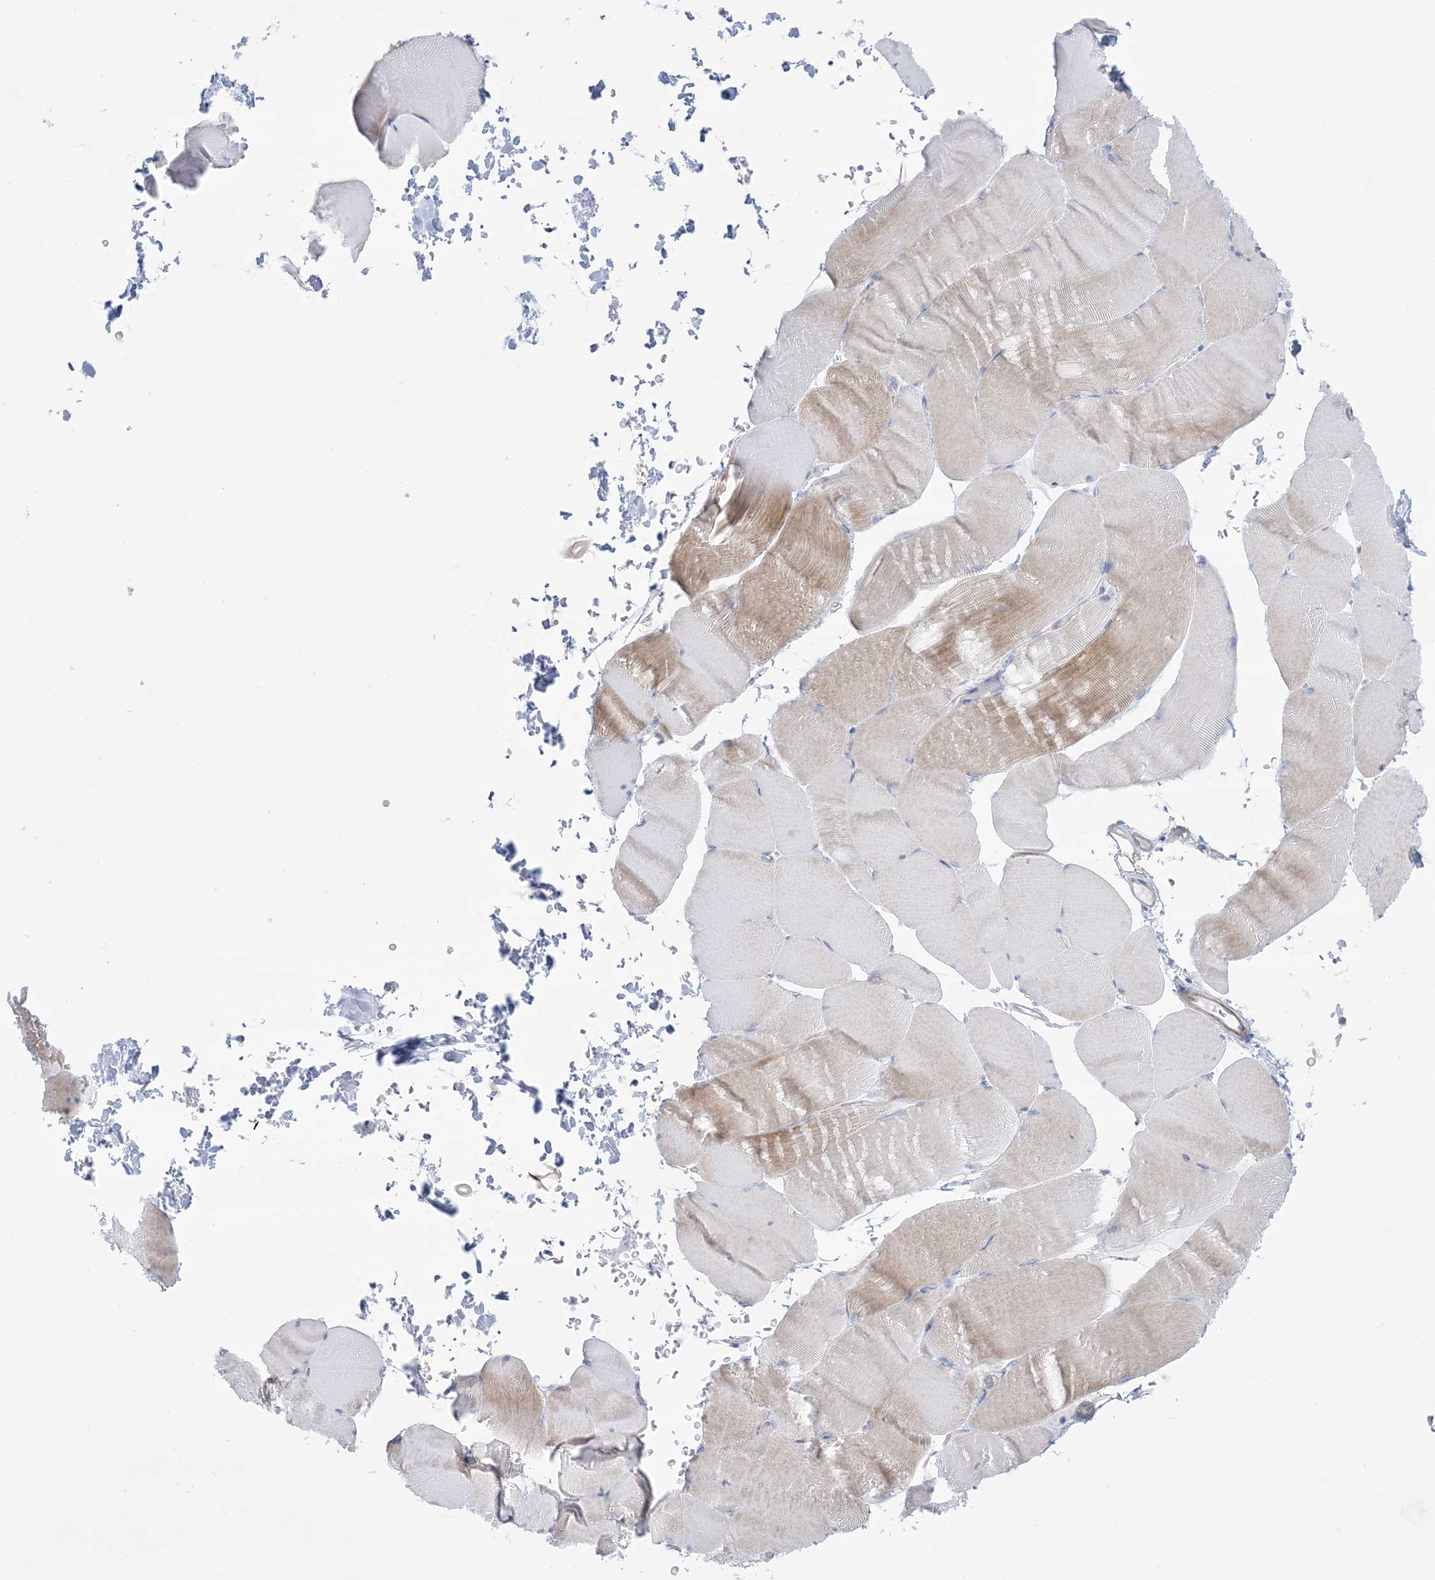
{"staining": {"intensity": "weak", "quantity": "<25%", "location": "cytoplasmic/membranous"}, "tissue": "skeletal muscle", "cell_type": "Myocytes", "image_type": "normal", "snomed": [{"axis": "morphology", "description": "Normal tissue, NOS"}, {"axis": "topography", "description": "Skeletal muscle"}, {"axis": "topography", "description": "Parathyroid gland"}], "caption": "DAB immunohistochemical staining of benign human skeletal muscle reveals no significant staining in myocytes. (DAB IHC, high magnification).", "gene": "ATP11C", "patient": {"sex": "female", "age": 37}}